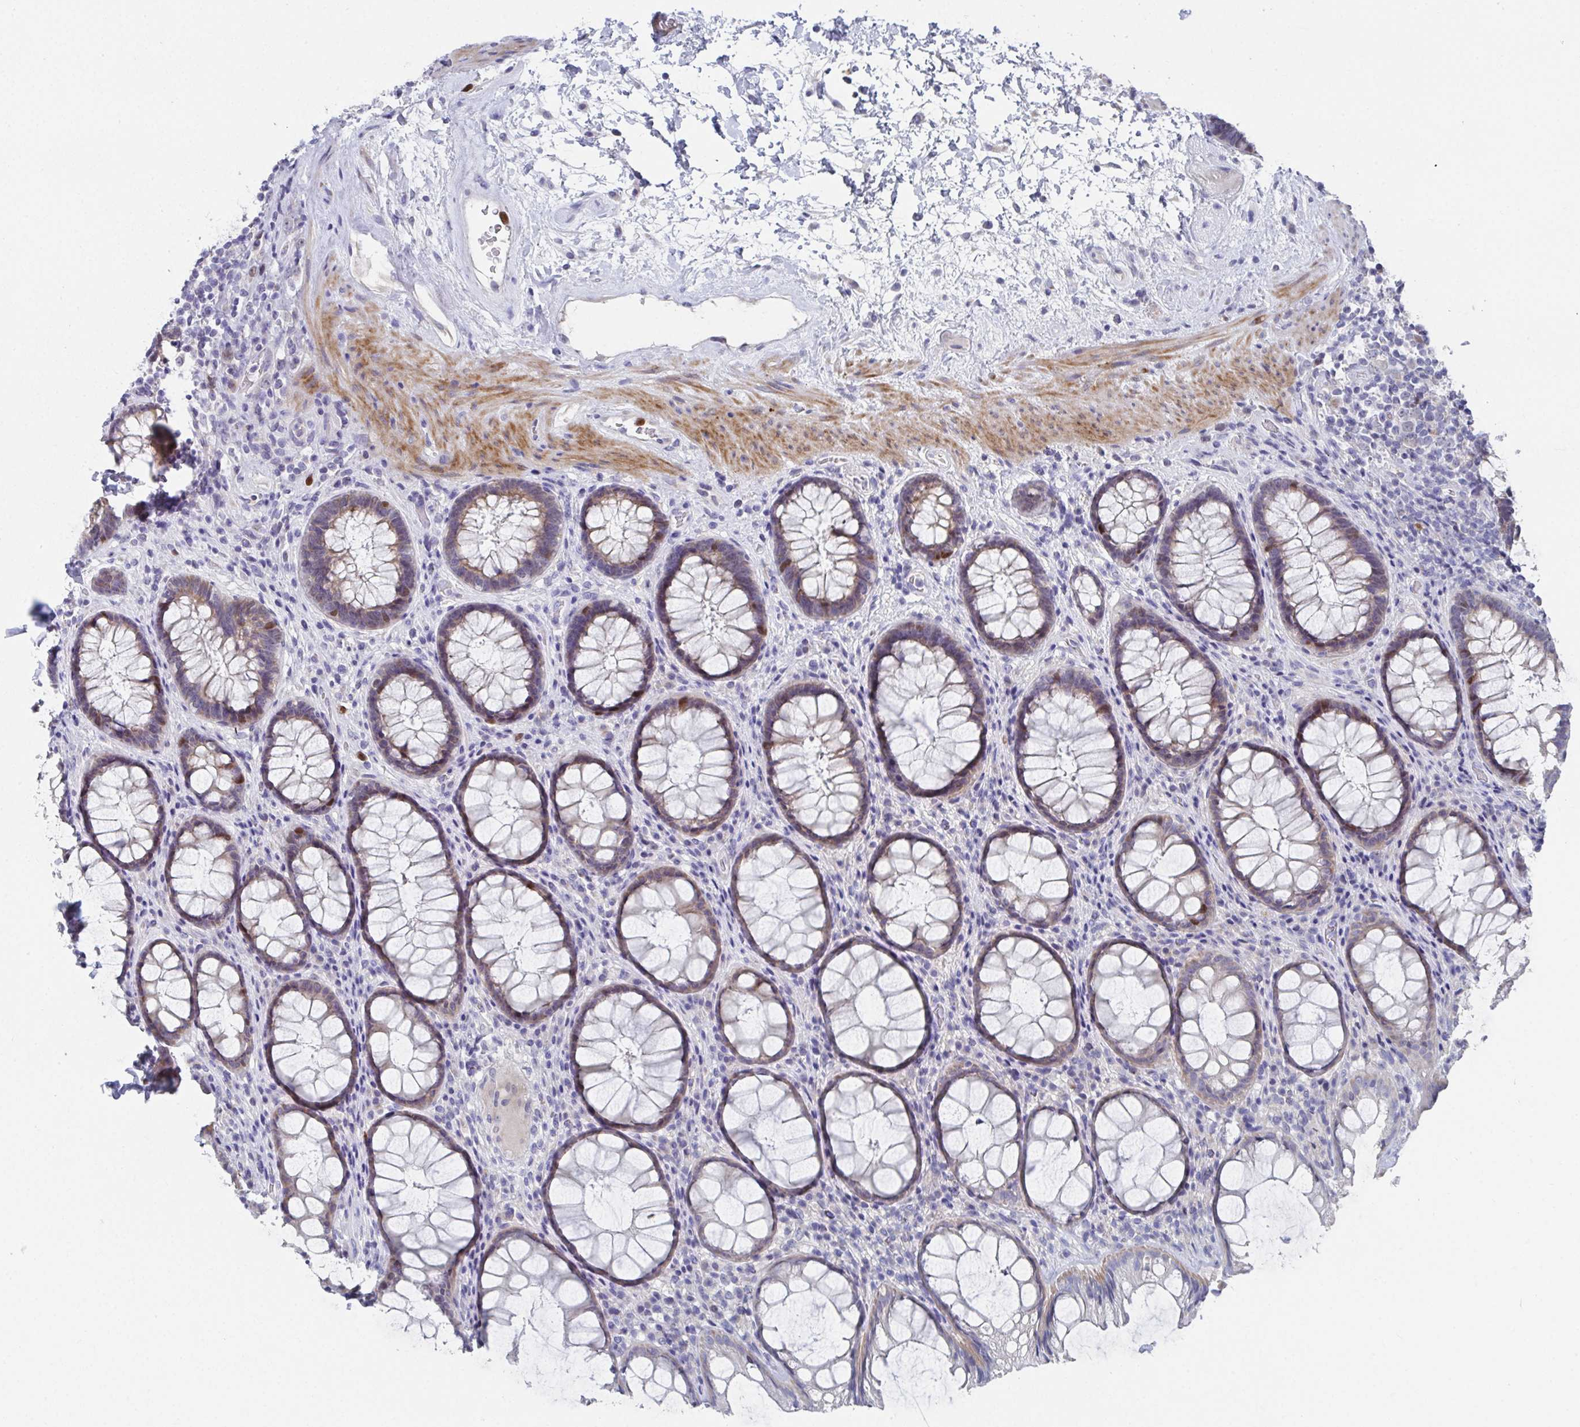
{"staining": {"intensity": "moderate", "quantity": "25%-75%", "location": "cytoplasmic/membranous,nuclear"}, "tissue": "rectum", "cell_type": "Glandular cells", "image_type": "normal", "snomed": [{"axis": "morphology", "description": "Normal tissue, NOS"}, {"axis": "topography", "description": "Rectum"}], "caption": "Immunohistochemistry histopathology image of normal rectum: rectum stained using immunohistochemistry shows medium levels of moderate protein expression localized specifically in the cytoplasmic/membranous,nuclear of glandular cells, appearing as a cytoplasmic/membranous,nuclear brown color.", "gene": "ATP5F1C", "patient": {"sex": "male", "age": 72}}